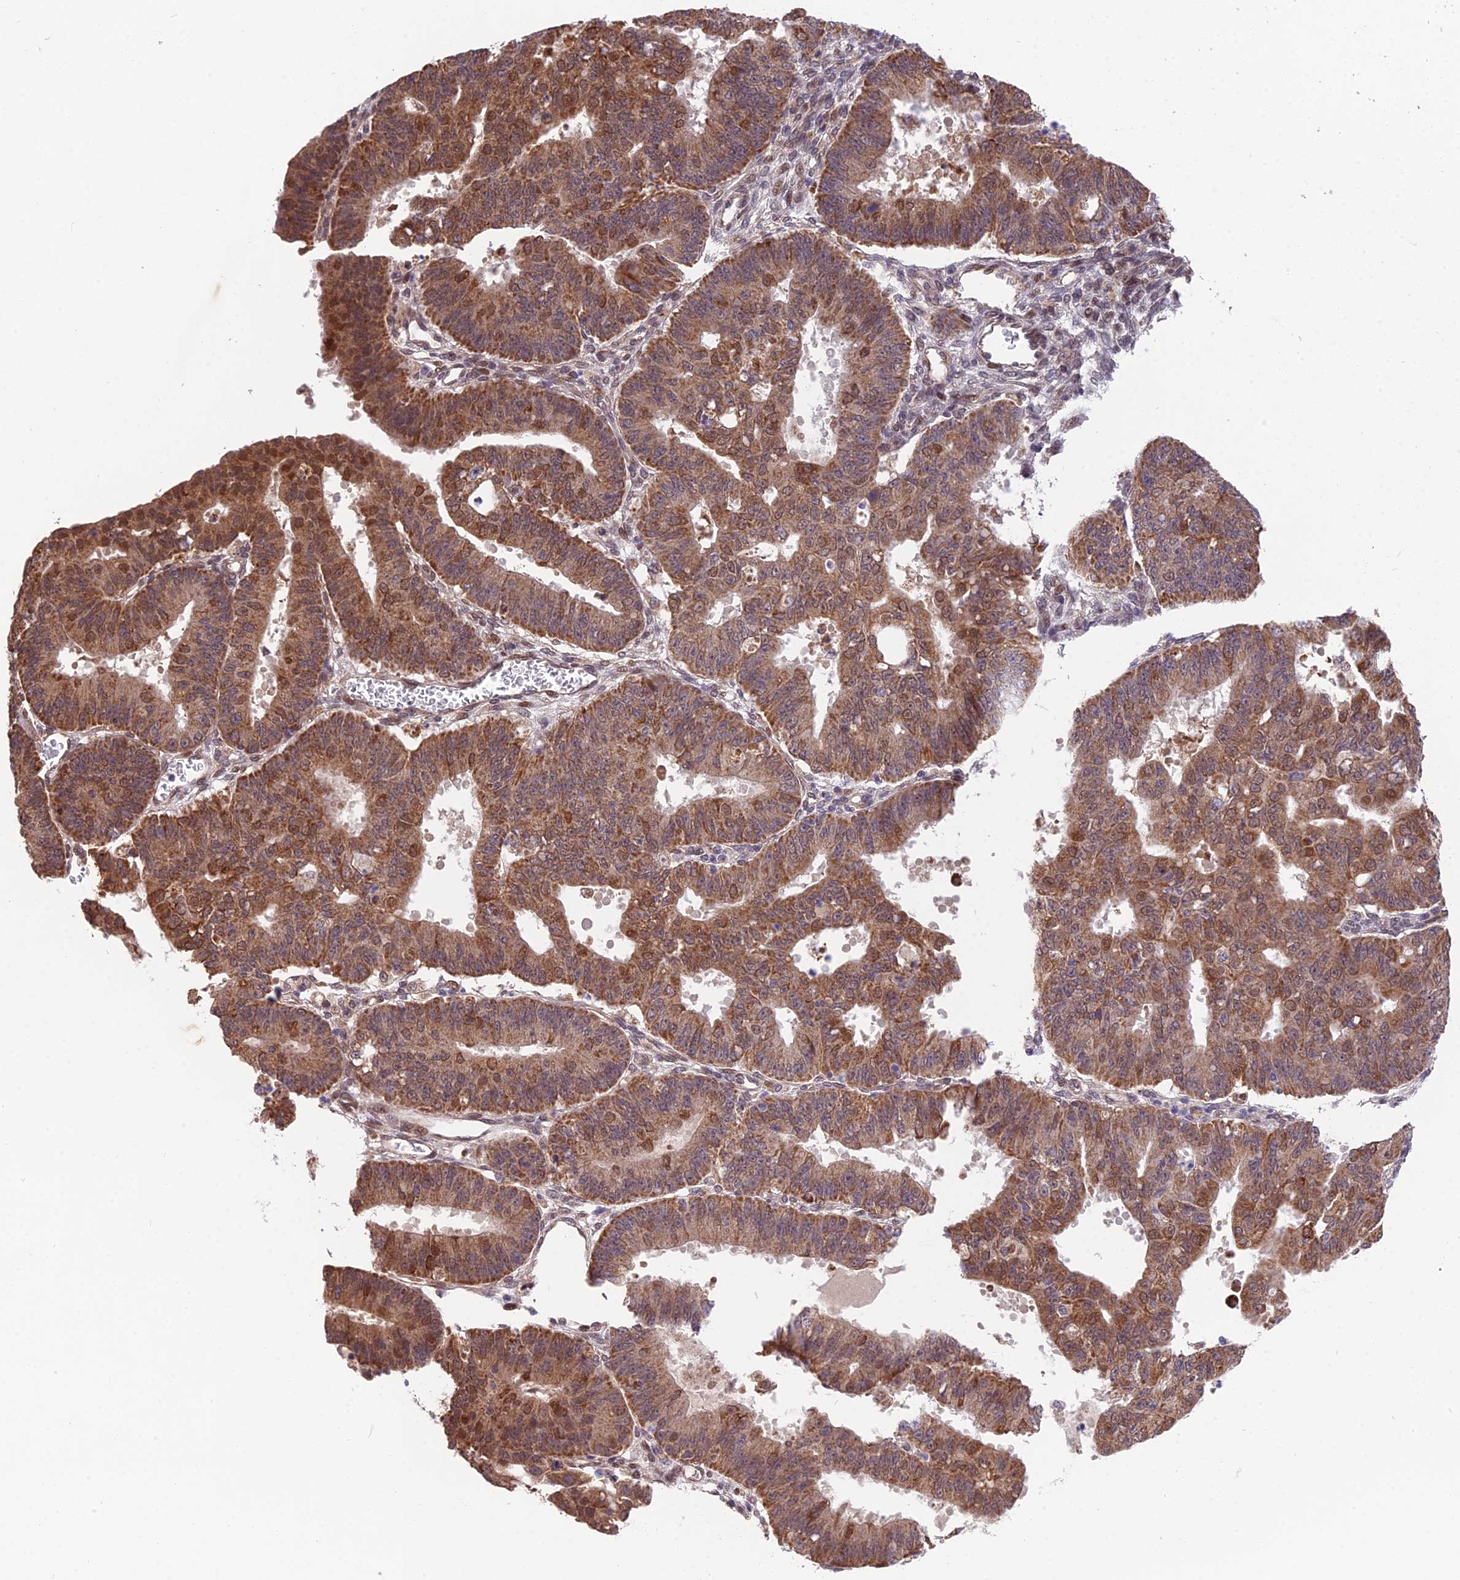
{"staining": {"intensity": "moderate", "quantity": ">75%", "location": "cytoplasmic/membranous,nuclear"}, "tissue": "ovarian cancer", "cell_type": "Tumor cells", "image_type": "cancer", "snomed": [{"axis": "morphology", "description": "Carcinoma, endometroid"}, {"axis": "topography", "description": "Appendix"}, {"axis": "topography", "description": "Ovary"}], "caption": "Endometroid carcinoma (ovarian) stained with a brown dye reveals moderate cytoplasmic/membranous and nuclear positive expression in about >75% of tumor cells.", "gene": "CYP2R1", "patient": {"sex": "female", "age": 42}}